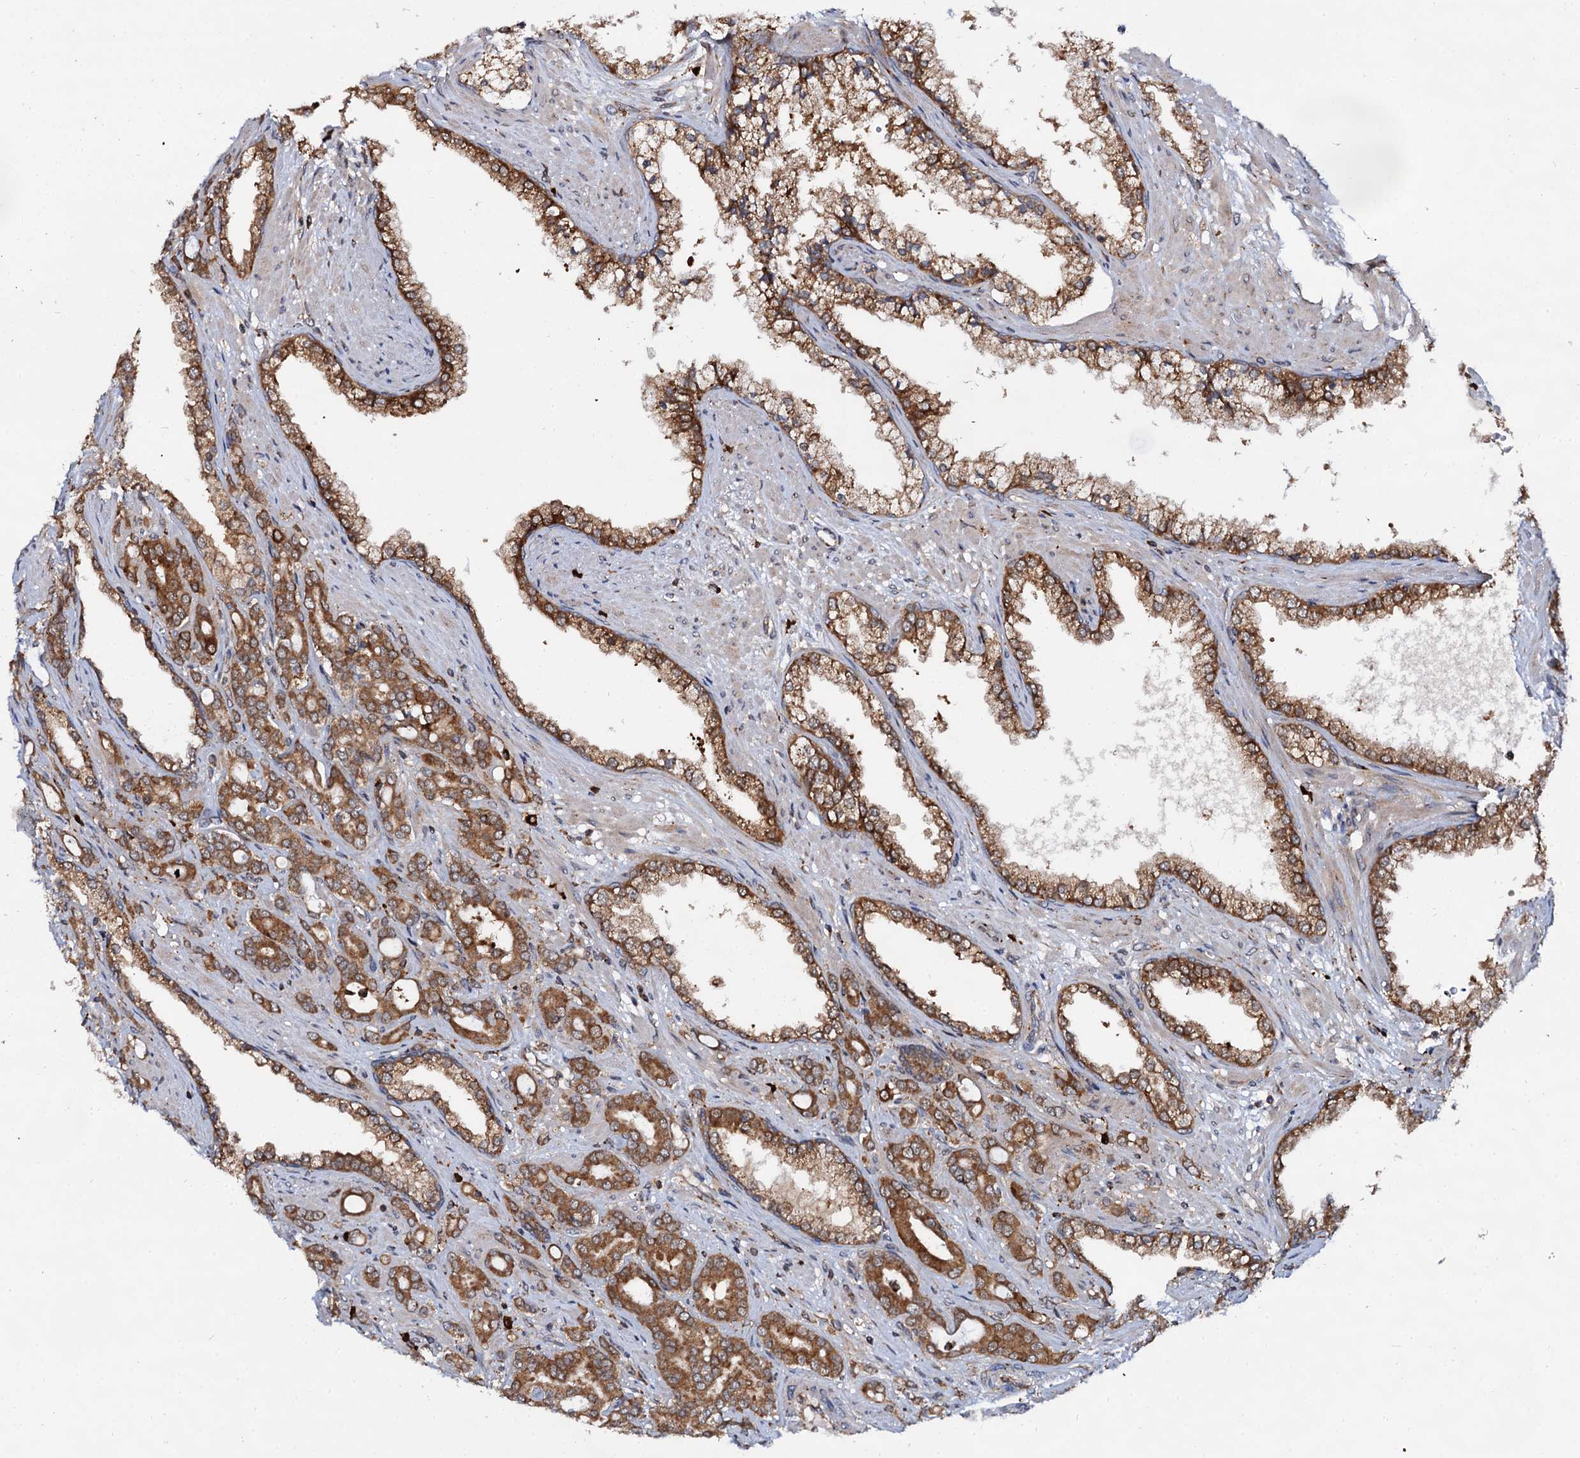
{"staining": {"intensity": "moderate", "quantity": ">75%", "location": "cytoplasmic/membranous"}, "tissue": "prostate cancer", "cell_type": "Tumor cells", "image_type": "cancer", "snomed": [{"axis": "morphology", "description": "Adenocarcinoma, High grade"}, {"axis": "topography", "description": "Prostate"}], "caption": "A photomicrograph of prostate cancer stained for a protein exhibits moderate cytoplasmic/membranous brown staining in tumor cells.", "gene": "UFM1", "patient": {"sex": "male", "age": 72}}